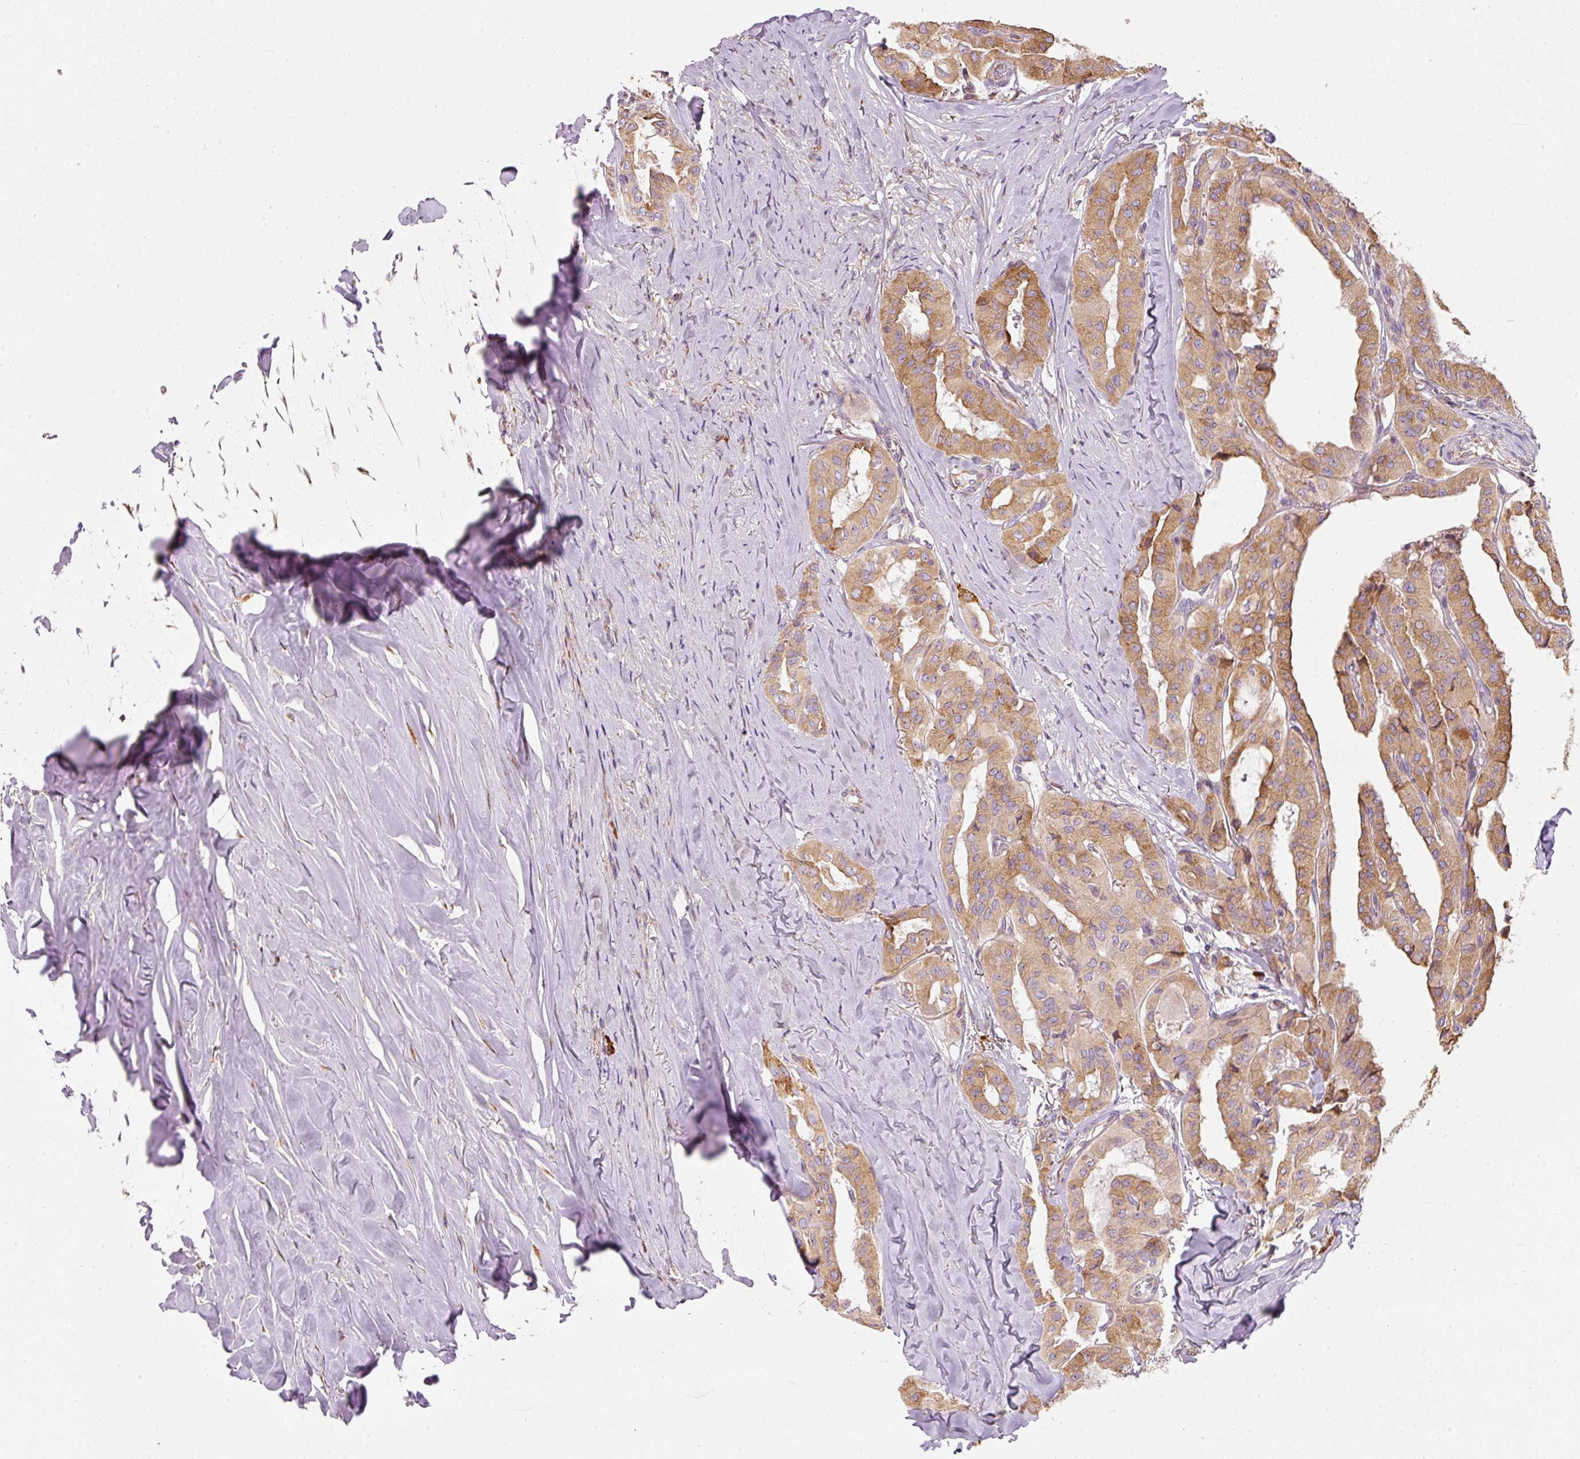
{"staining": {"intensity": "moderate", "quantity": ">75%", "location": "cytoplasmic/membranous"}, "tissue": "thyroid cancer", "cell_type": "Tumor cells", "image_type": "cancer", "snomed": [{"axis": "morphology", "description": "Papillary adenocarcinoma, NOS"}, {"axis": "topography", "description": "Thyroid gland"}], "caption": "Thyroid cancer (papillary adenocarcinoma) stained with DAB (3,3'-diaminobenzidine) immunohistochemistry demonstrates medium levels of moderate cytoplasmic/membranous expression in approximately >75% of tumor cells.", "gene": "MORN4", "patient": {"sex": "female", "age": 59}}